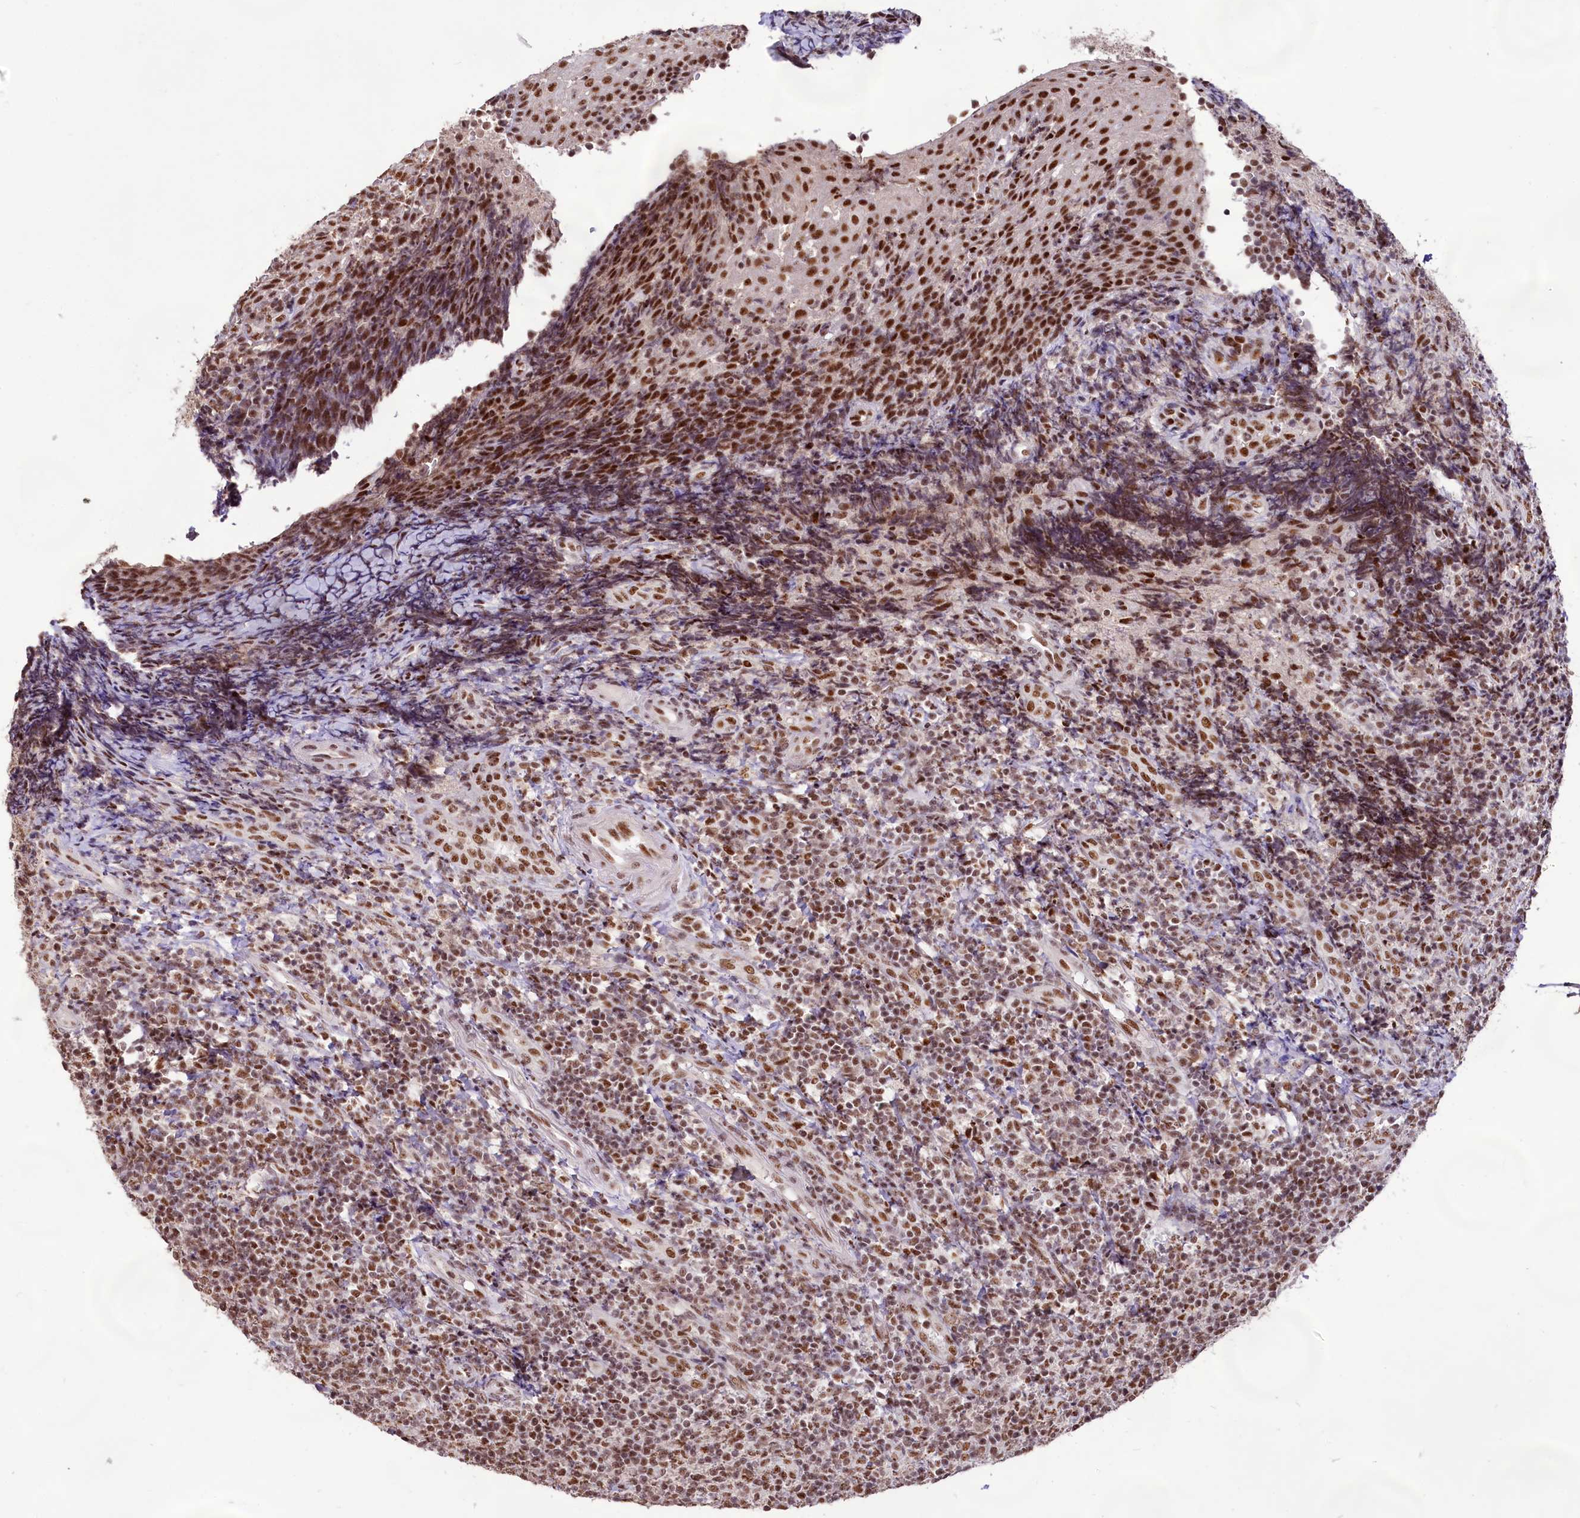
{"staining": {"intensity": "moderate", "quantity": ">75%", "location": "nuclear"}, "tissue": "tonsil", "cell_type": "Germinal center cells", "image_type": "normal", "snomed": [{"axis": "morphology", "description": "Normal tissue, NOS"}, {"axis": "topography", "description": "Tonsil"}], "caption": "This is a photomicrograph of immunohistochemistry staining of unremarkable tonsil, which shows moderate expression in the nuclear of germinal center cells.", "gene": "HIRA", "patient": {"sex": "female", "age": 19}}